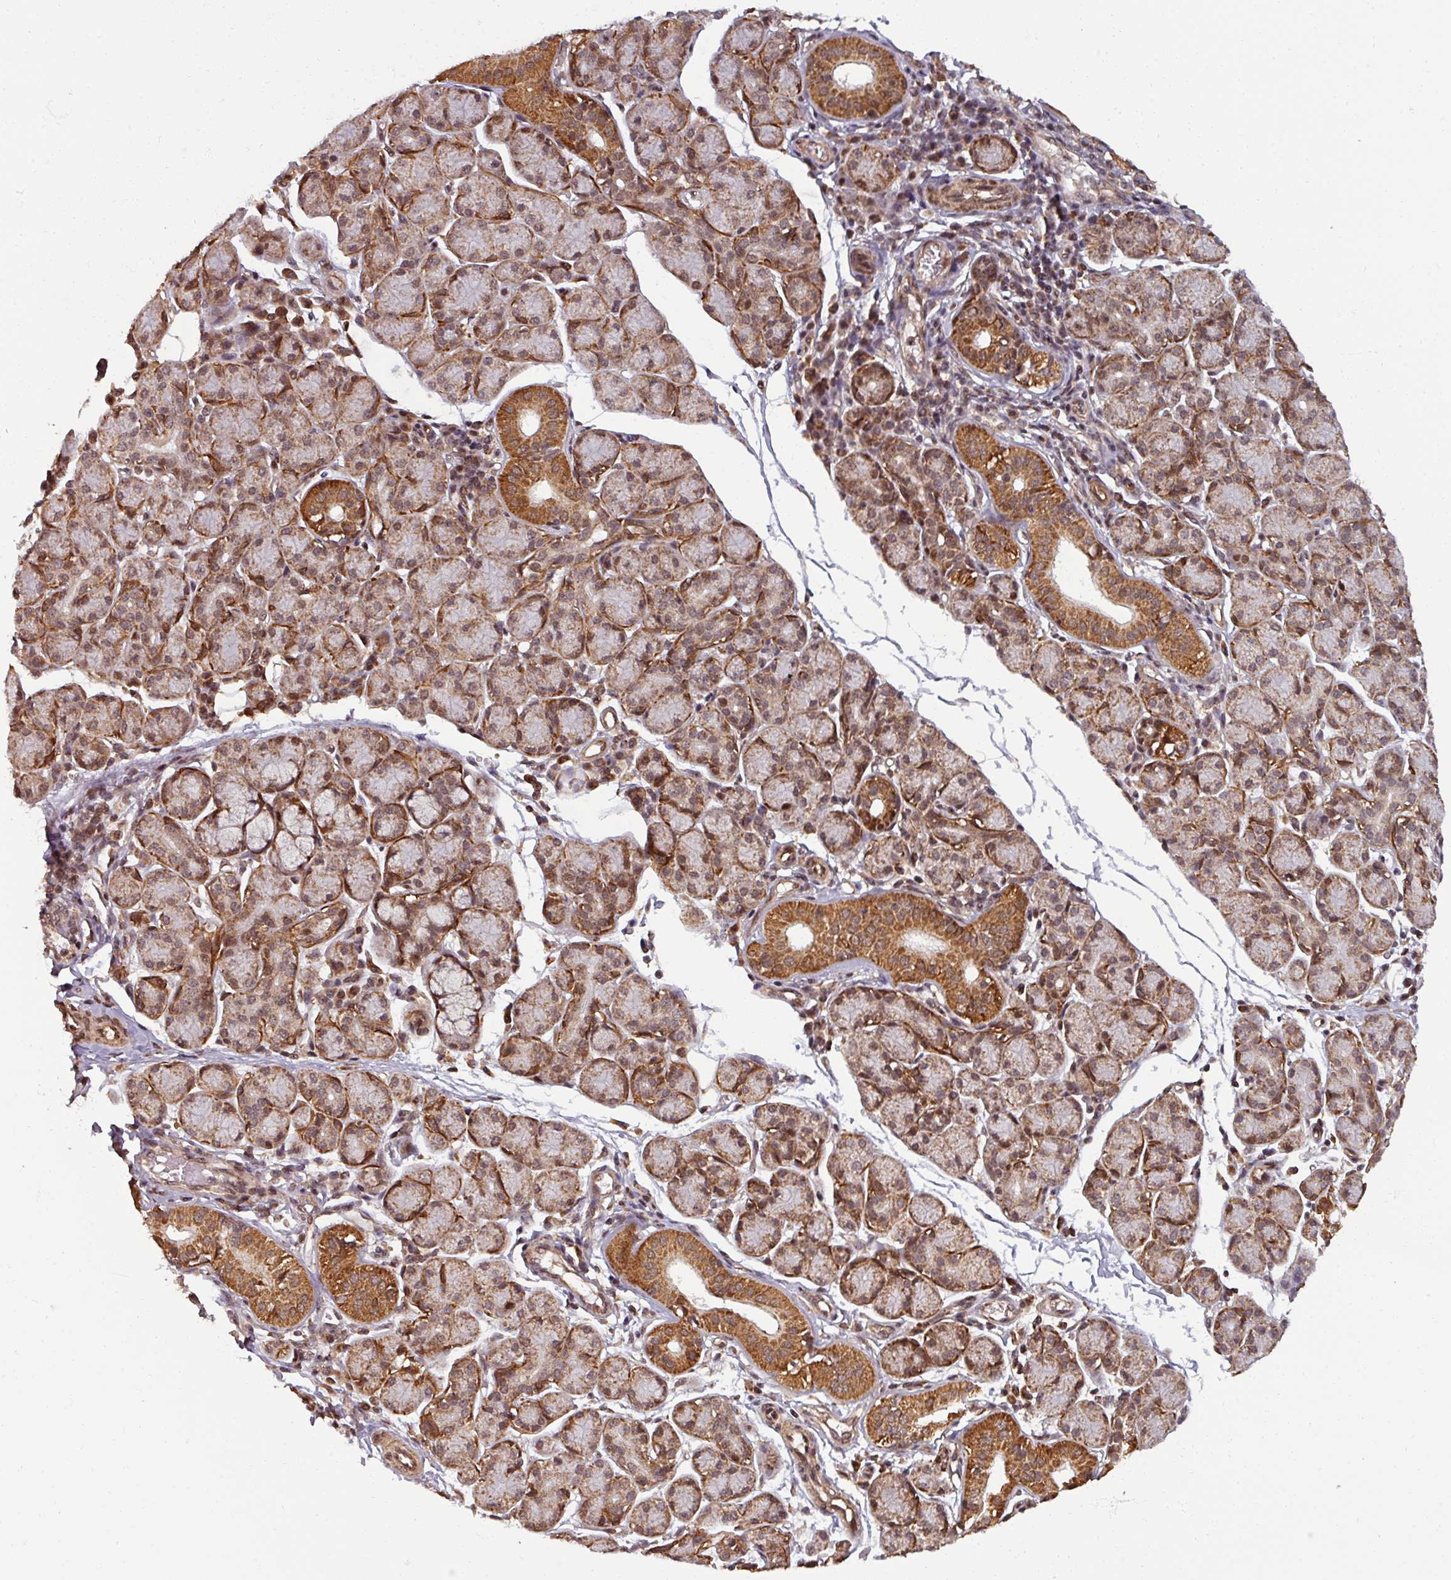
{"staining": {"intensity": "moderate", "quantity": ">75%", "location": "cytoplasmic/membranous,nuclear"}, "tissue": "salivary gland", "cell_type": "Glandular cells", "image_type": "normal", "snomed": [{"axis": "morphology", "description": "Normal tissue, NOS"}, {"axis": "morphology", "description": "Inflammation, NOS"}, {"axis": "topography", "description": "Lymph node"}, {"axis": "topography", "description": "Salivary gland"}], "caption": "An image of human salivary gland stained for a protein exhibits moderate cytoplasmic/membranous,nuclear brown staining in glandular cells.", "gene": "SWI5", "patient": {"sex": "male", "age": 3}}